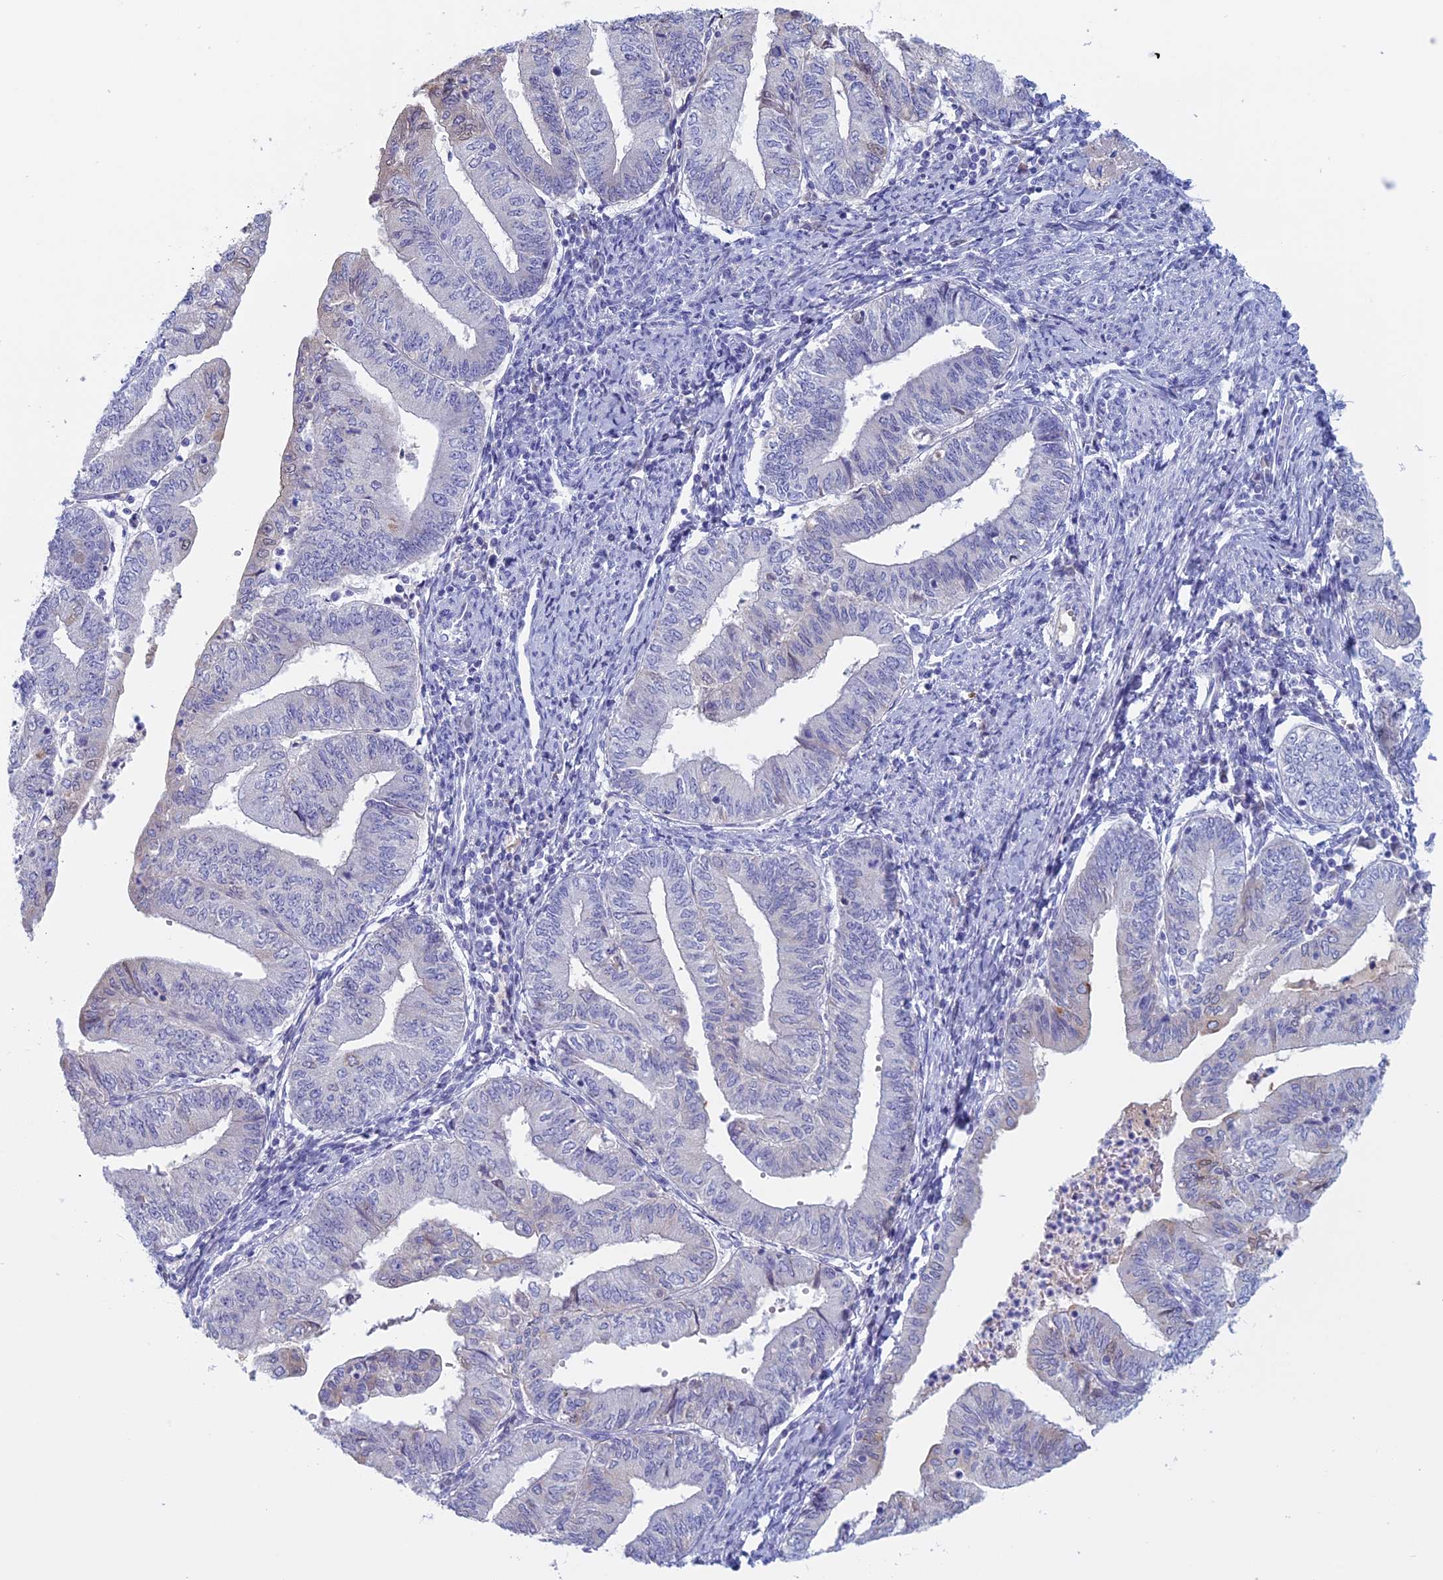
{"staining": {"intensity": "negative", "quantity": "none", "location": "none"}, "tissue": "endometrial cancer", "cell_type": "Tumor cells", "image_type": "cancer", "snomed": [{"axis": "morphology", "description": "Adenocarcinoma, NOS"}, {"axis": "topography", "description": "Endometrium"}], "caption": "Micrograph shows no protein staining in tumor cells of endometrial cancer tissue.", "gene": "ANGPTL2", "patient": {"sex": "female", "age": 66}}